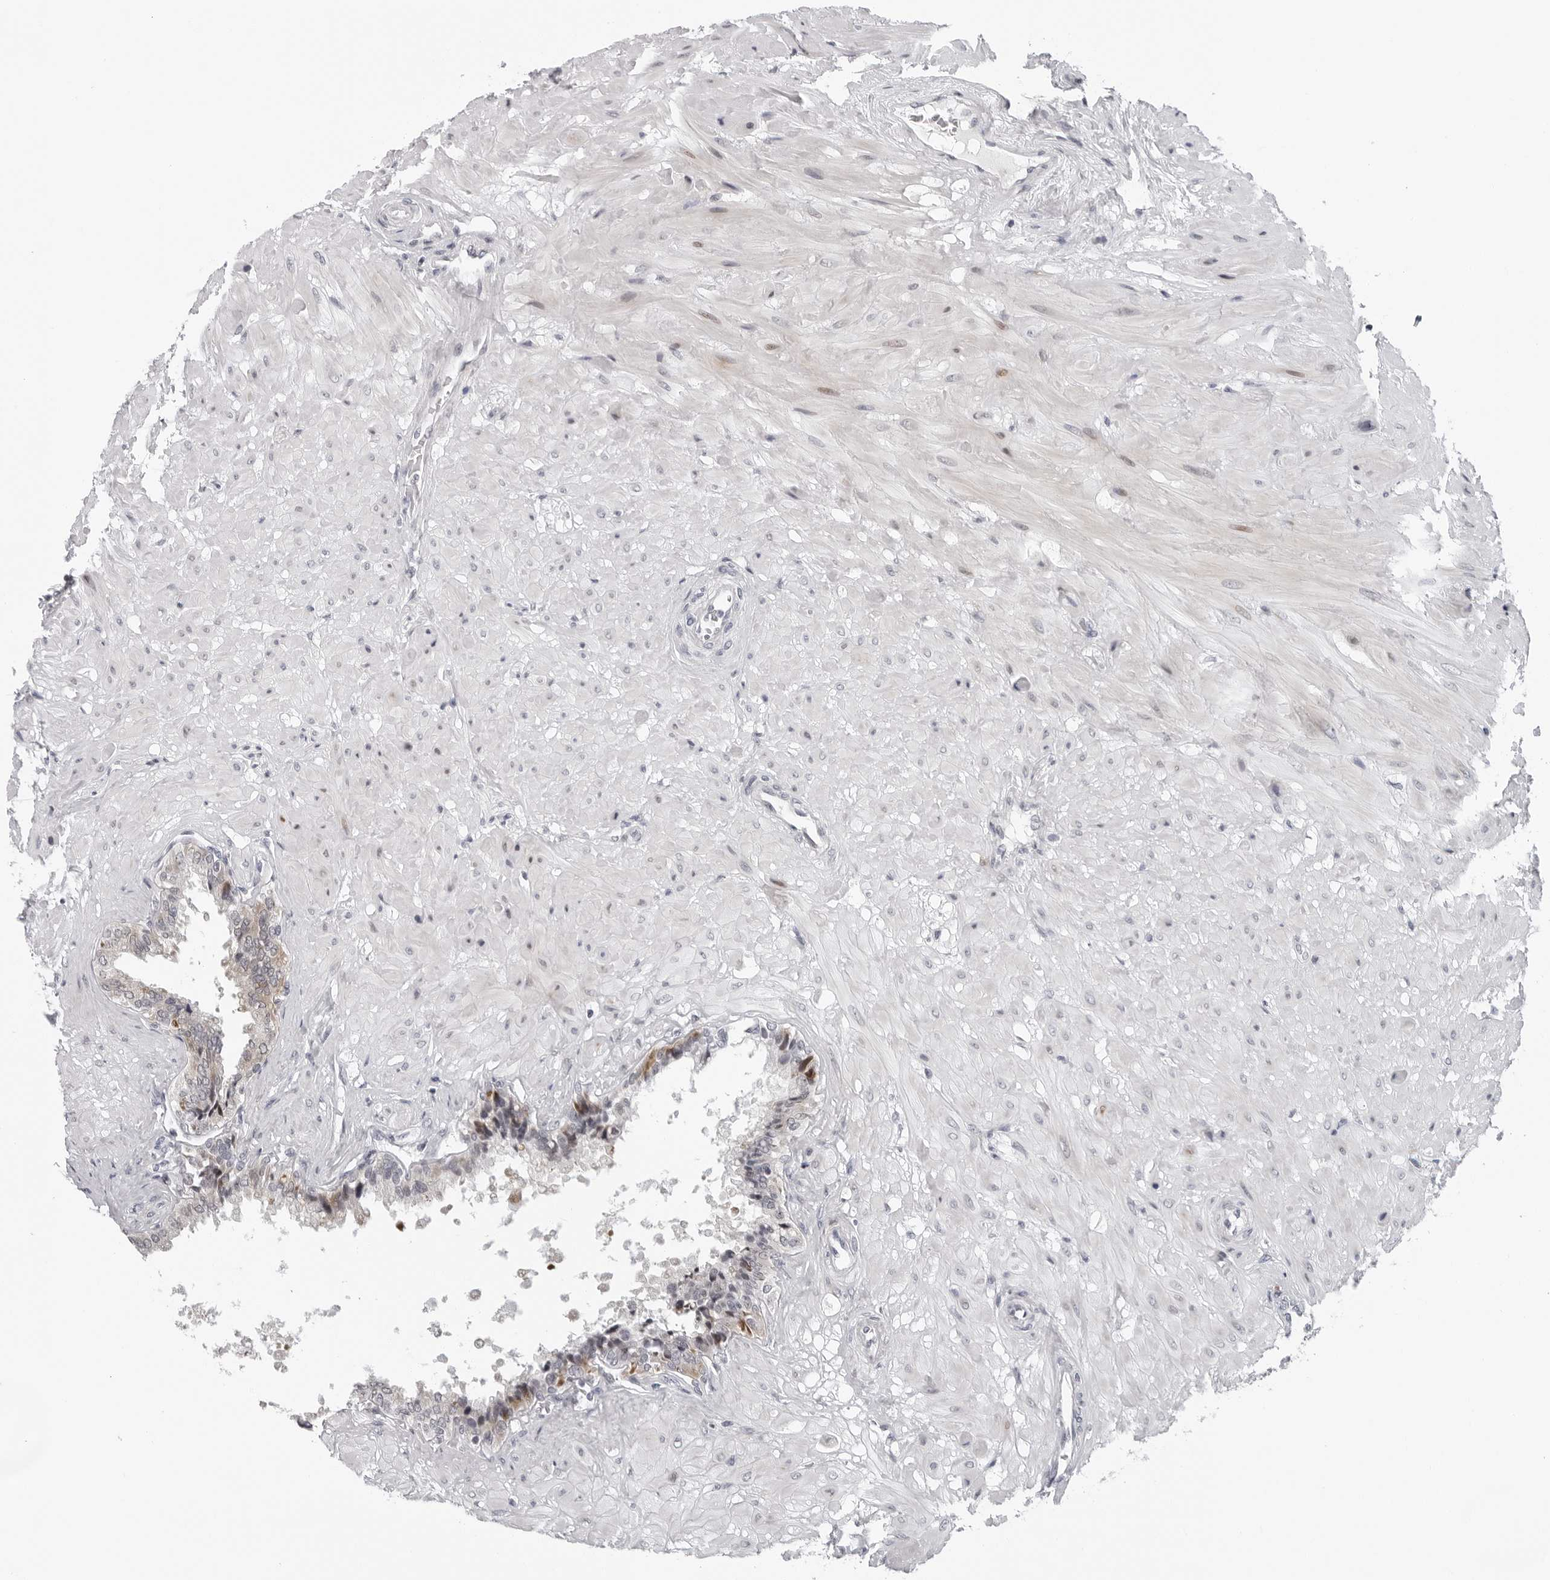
{"staining": {"intensity": "moderate", "quantity": "<25%", "location": "cytoplasmic/membranous"}, "tissue": "seminal vesicle", "cell_type": "Glandular cells", "image_type": "normal", "snomed": [{"axis": "morphology", "description": "Normal tissue, NOS"}, {"axis": "topography", "description": "Seminal veicle"}], "caption": "Normal seminal vesicle was stained to show a protein in brown. There is low levels of moderate cytoplasmic/membranous staining in about <25% of glandular cells. The protein is stained brown, and the nuclei are stained in blue (DAB (3,3'-diaminobenzidine) IHC with brightfield microscopy, high magnification).", "gene": "PIP4K2C", "patient": {"sex": "male", "age": 46}}